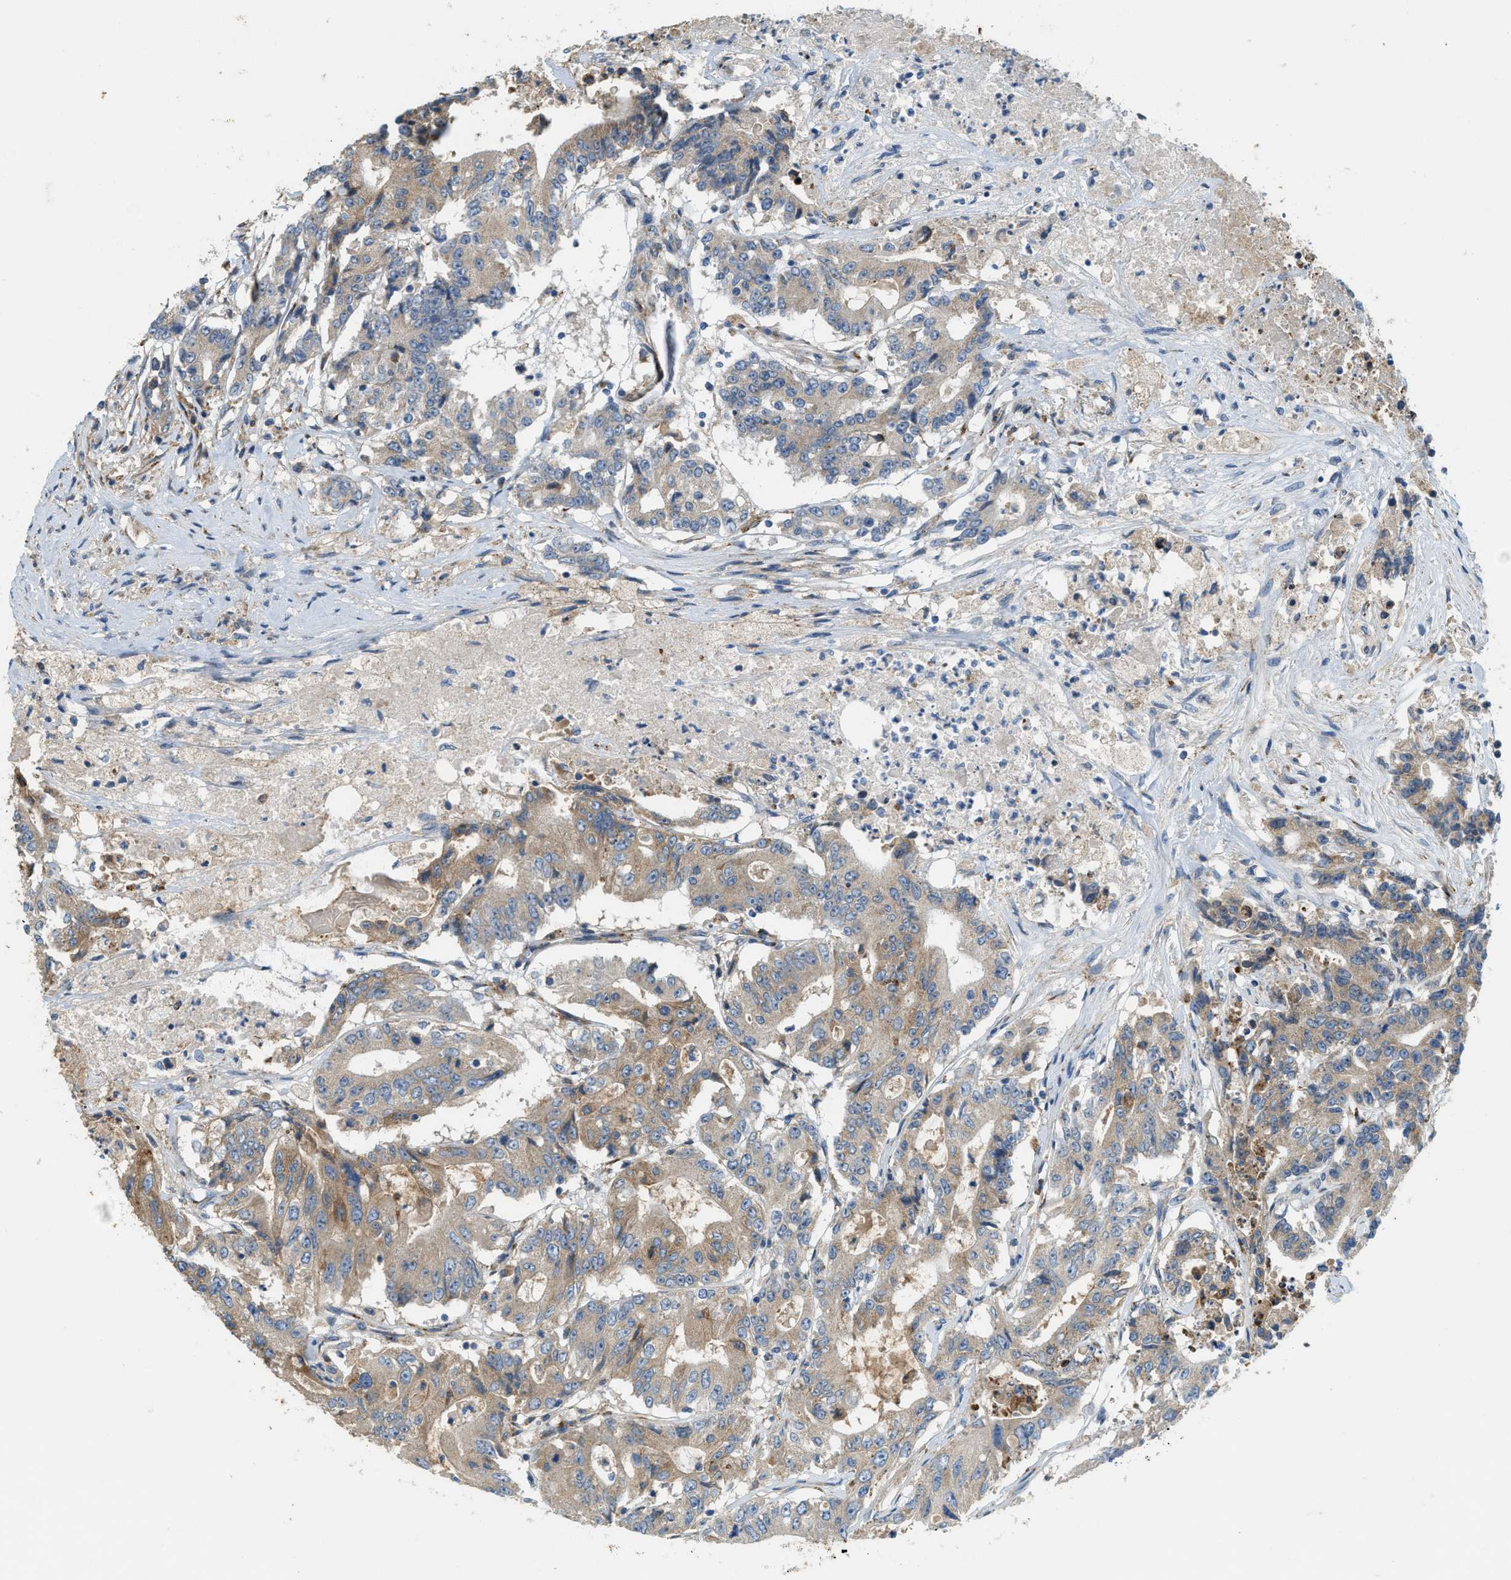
{"staining": {"intensity": "moderate", "quantity": ">75%", "location": "cytoplasmic/membranous"}, "tissue": "colorectal cancer", "cell_type": "Tumor cells", "image_type": "cancer", "snomed": [{"axis": "morphology", "description": "Adenocarcinoma, NOS"}, {"axis": "topography", "description": "Colon"}], "caption": "Tumor cells display moderate cytoplasmic/membranous expression in approximately >75% of cells in colorectal cancer (adenocarcinoma).", "gene": "TMEM68", "patient": {"sex": "female", "age": 77}}